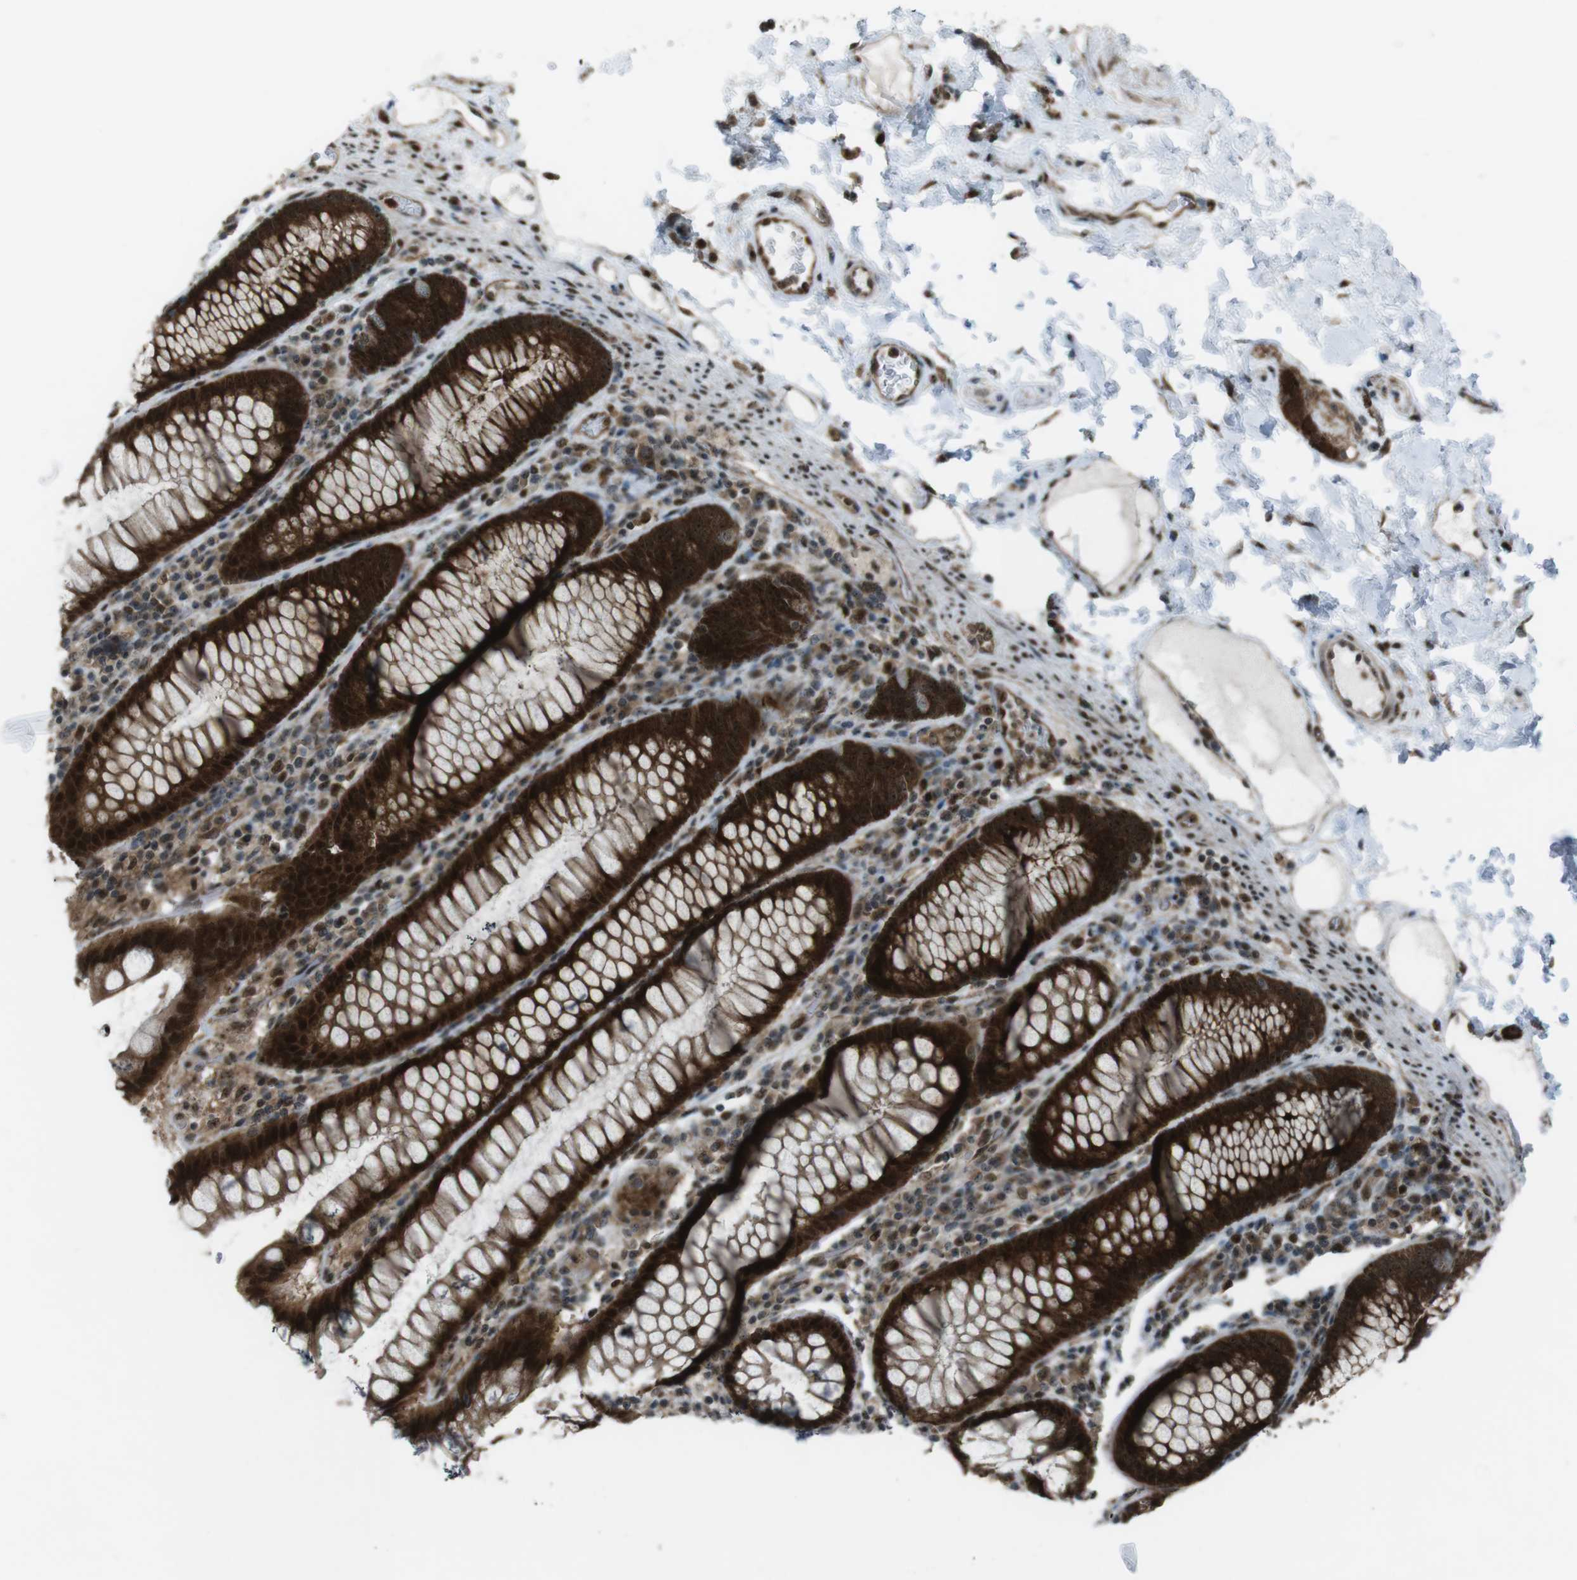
{"staining": {"intensity": "moderate", "quantity": ">75%", "location": "cytoplasmic/membranous,nuclear"}, "tissue": "colon", "cell_type": "Endothelial cells", "image_type": "normal", "snomed": [{"axis": "morphology", "description": "Normal tissue, NOS"}, {"axis": "topography", "description": "Colon"}], "caption": "Protein positivity by immunohistochemistry demonstrates moderate cytoplasmic/membranous,nuclear staining in about >75% of endothelial cells in unremarkable colon.", "gene": "CSNK1D", "patient": {"sex": "female", "age": 46}}